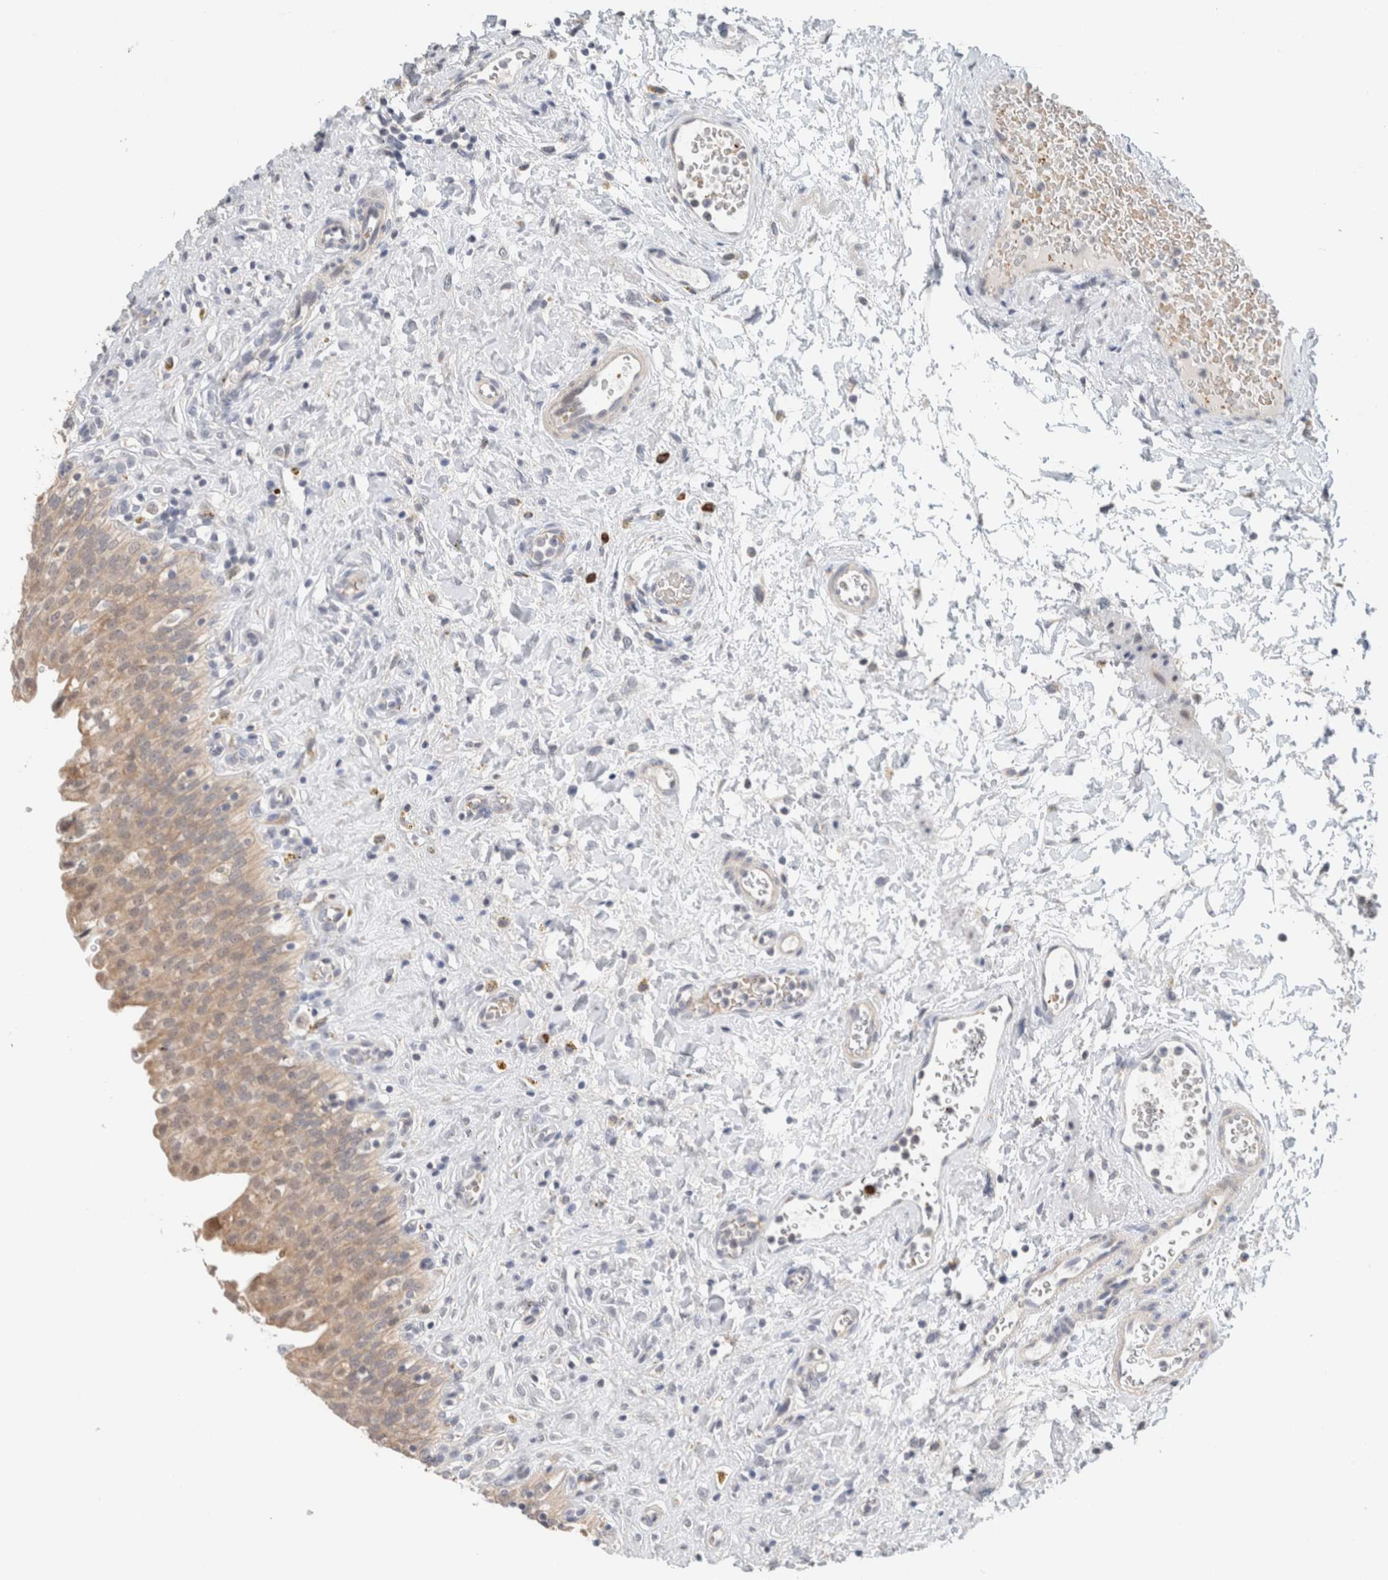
{"staining": {"intensity": "moderate", "quantity": "25%-75%", "location": "cytoplasmic/membranous"}, "tissue": "urinary bladder", "cell_type": "Urothelial cells", "image_type": "normal", "snomed": [{"axis": "morphology", "description": "Urothelial carcinoma, High grade"}, {"axis": "topography", "description": "Urinary bladder"}], "caption": "Immunohistochemical staining of normal human urinary bladder exhibits medium levels of moderate cytoplasmic/membranous expression in about 25%-75% of urothelial cells.", "gene": "CRAT", "patient": {"sex": "male", "age": 46}}